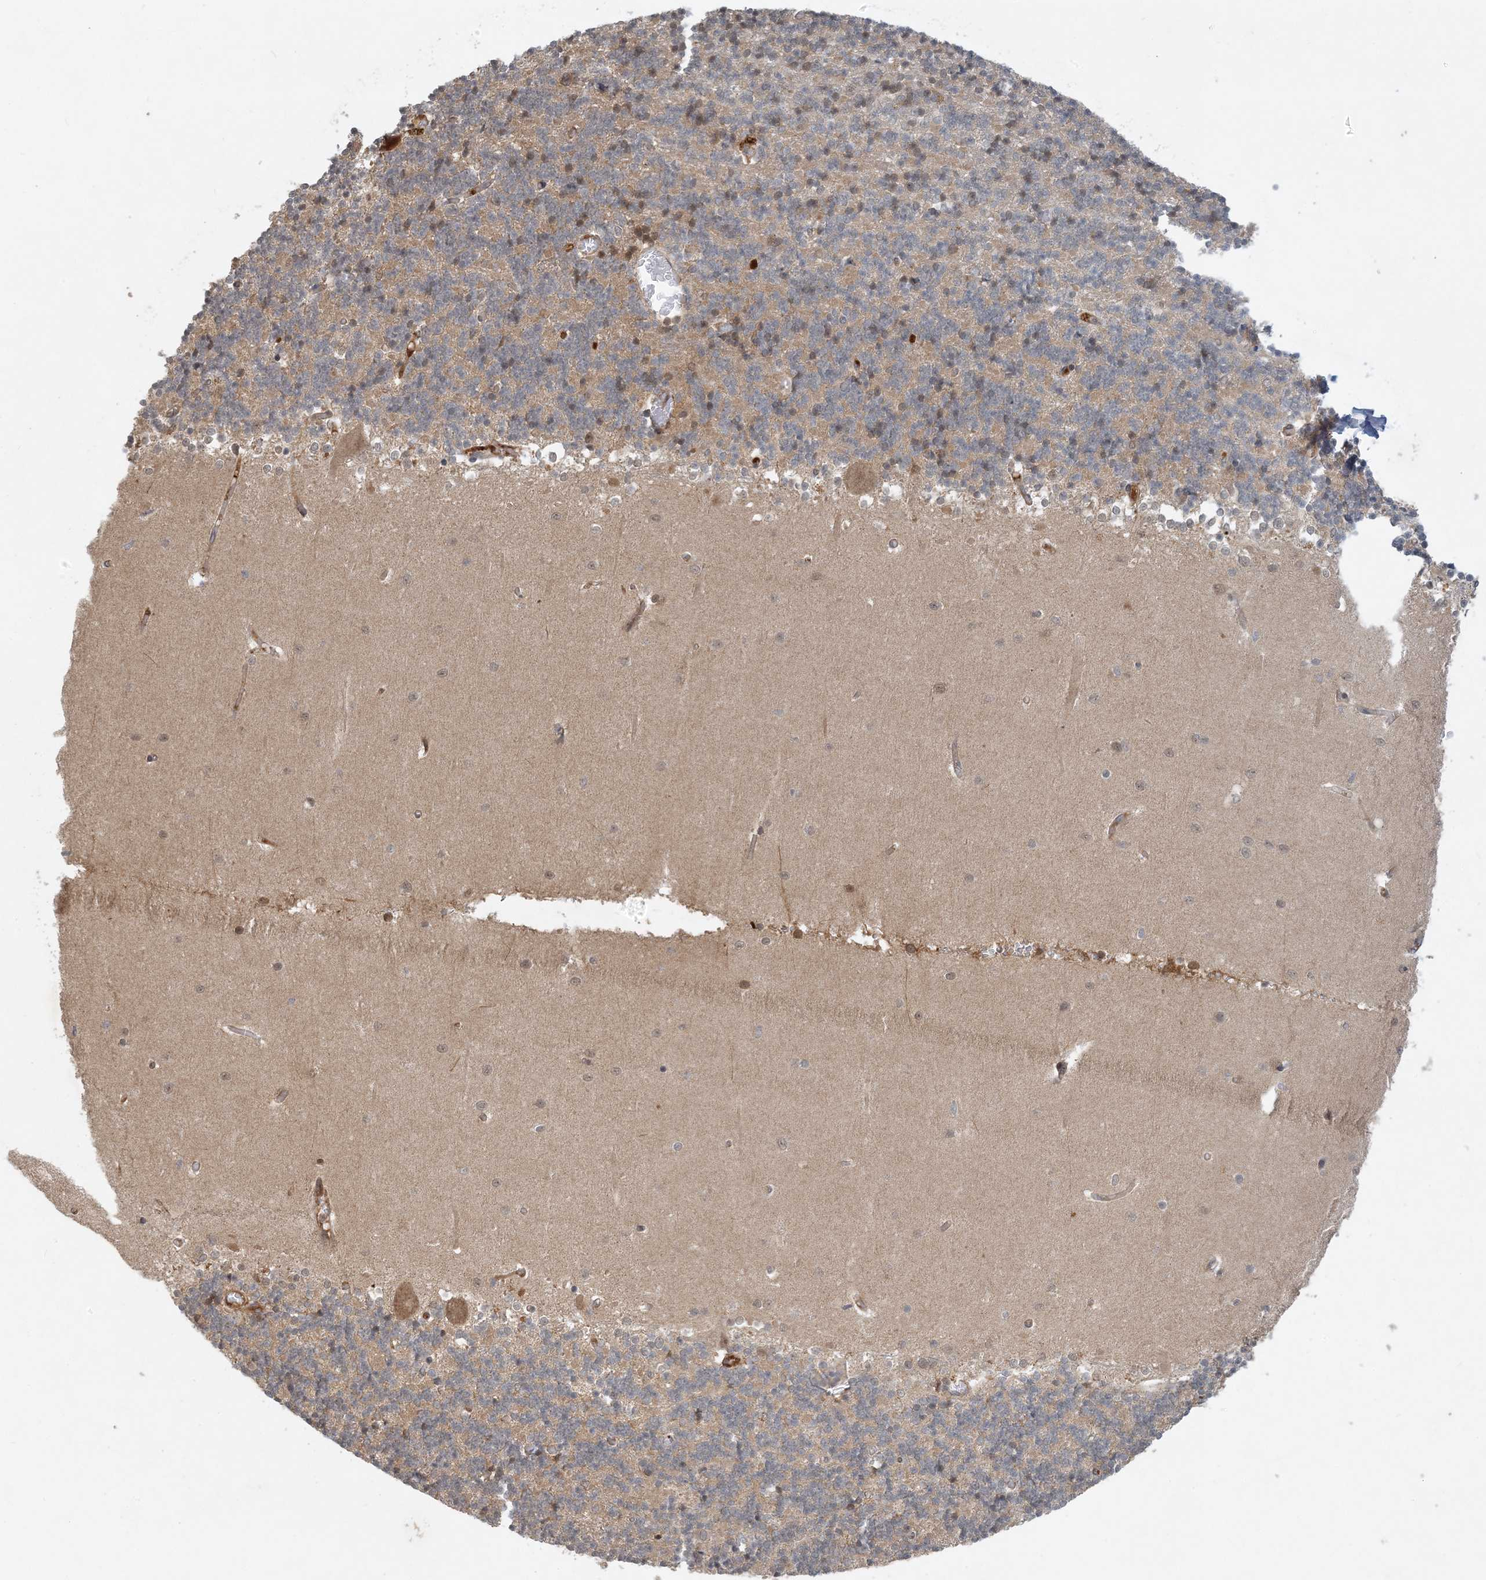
{"staining": {"intensity": "weak", "quantity": "25%-75%", "location": "cytoplasmic/membranous,nuclear"}, "tissue": "cerebellum", "cell_type": "Cells in granular layer", "image_type": "normal", "snomed": [{"axis": "morphology", "description": "Normal tissue, NOS"}, {"axis": "topography", "description": "Cerebellum"}], "caption": "A low amount of weak cytoplasmic/membranous,nuclear staining is identified in approximately 25%-75% of cells in granular layer in benign cerebellum. The protein of interest is shown in brown color, while the nuclei are stained blue.", "gene": "ZCCHC4", "patient": {"sex": "male", "age": 37}}